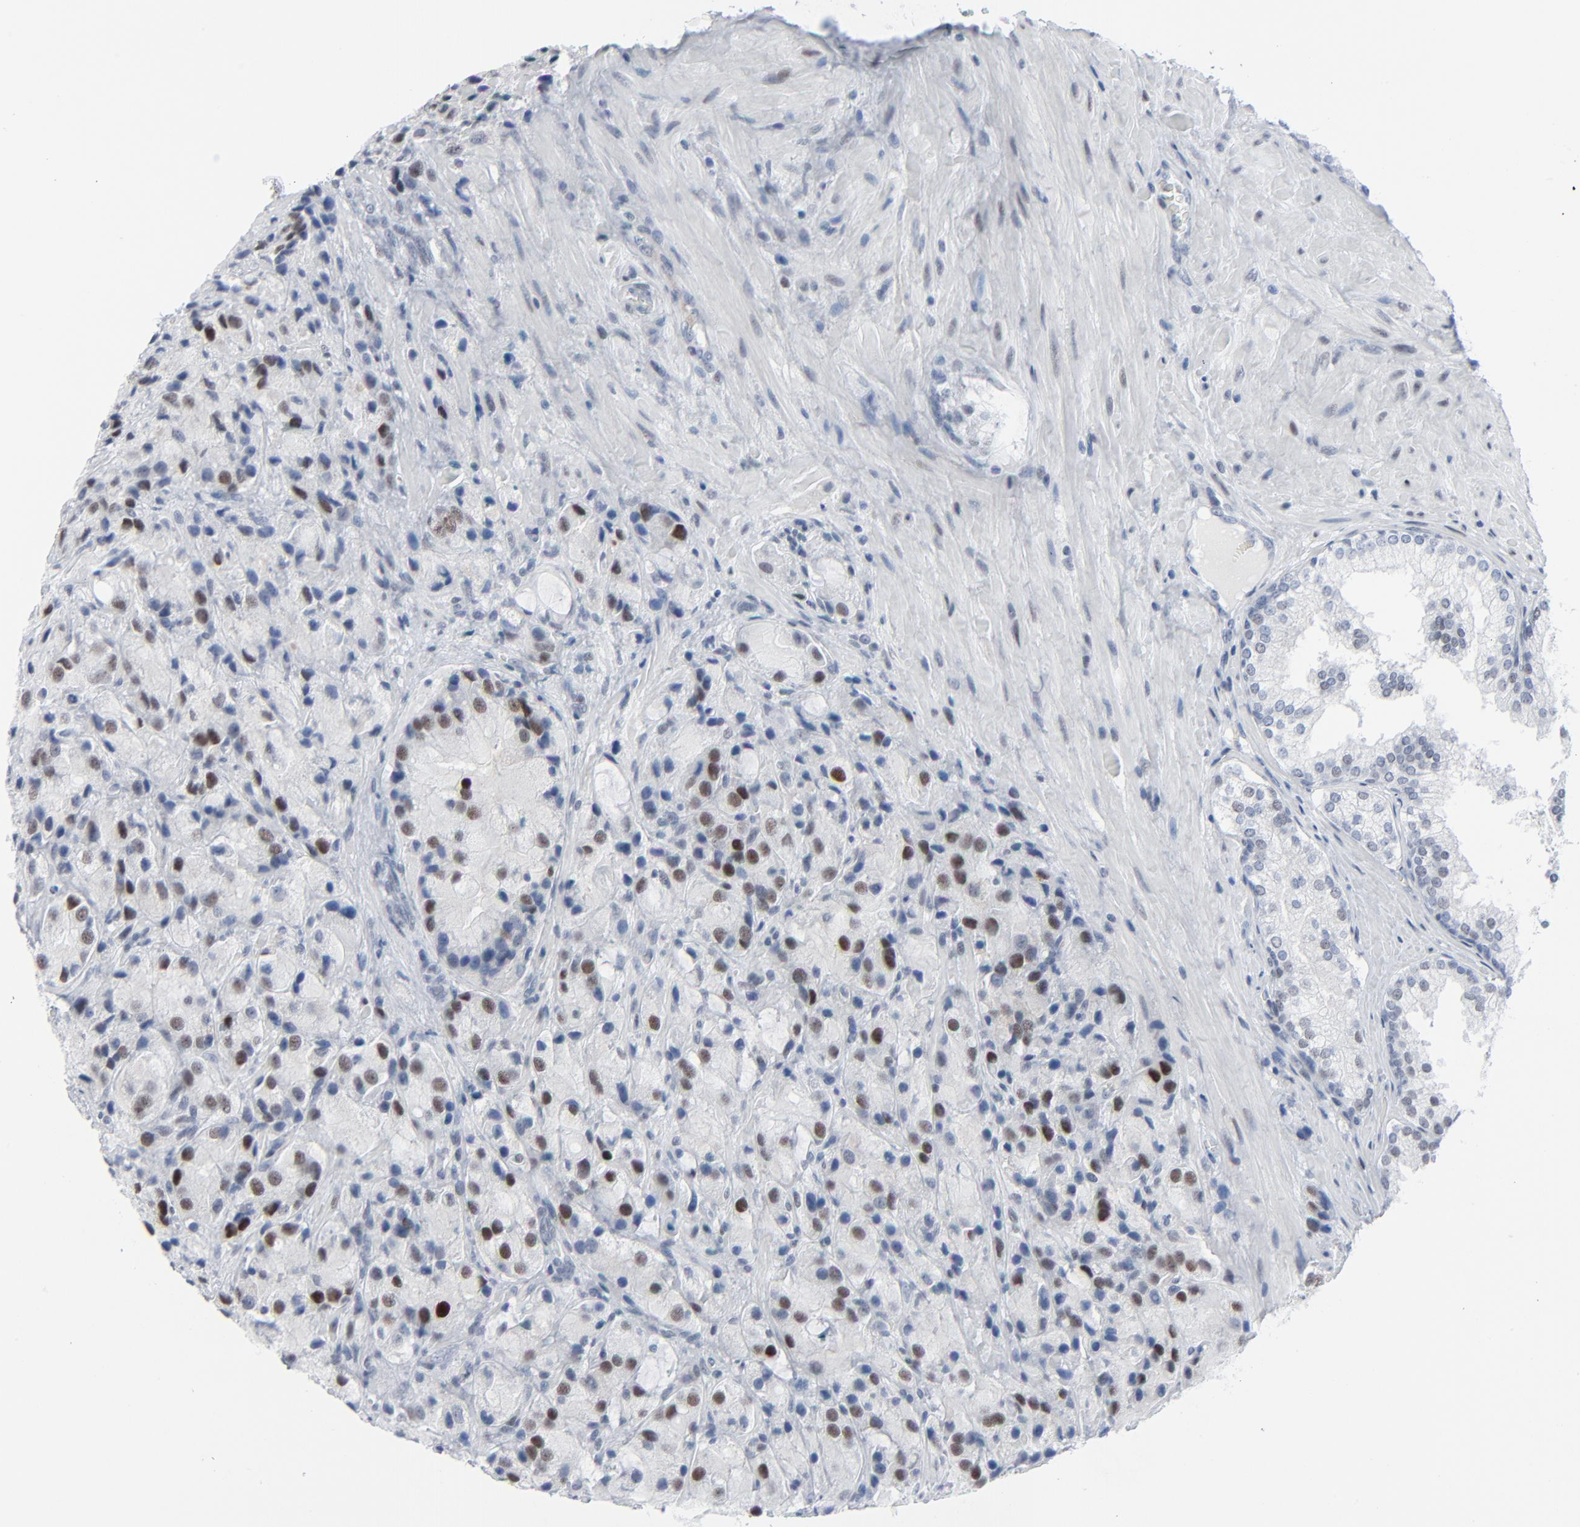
{"staining": {"intensity": "strong", "quantity": "25%-75%", "location": "nuclear"}, "tissue": "prostate cancer", "cell_type": "Tumor cells", "image_type": "cancer", "snomed": [{"axis": "morphology", "description": "Adenocarcinoma, High grade"}, {"axis": "topography", "description": "Prostate"}], "caption": "This is a photomicrograph of immunohistochemistry (IHC) staining of prostate cancer, which shows strong expression in the nuclear of tumor cells.", "gene": "SIRT1", "patient": {"sex": "male", "age": 70}}